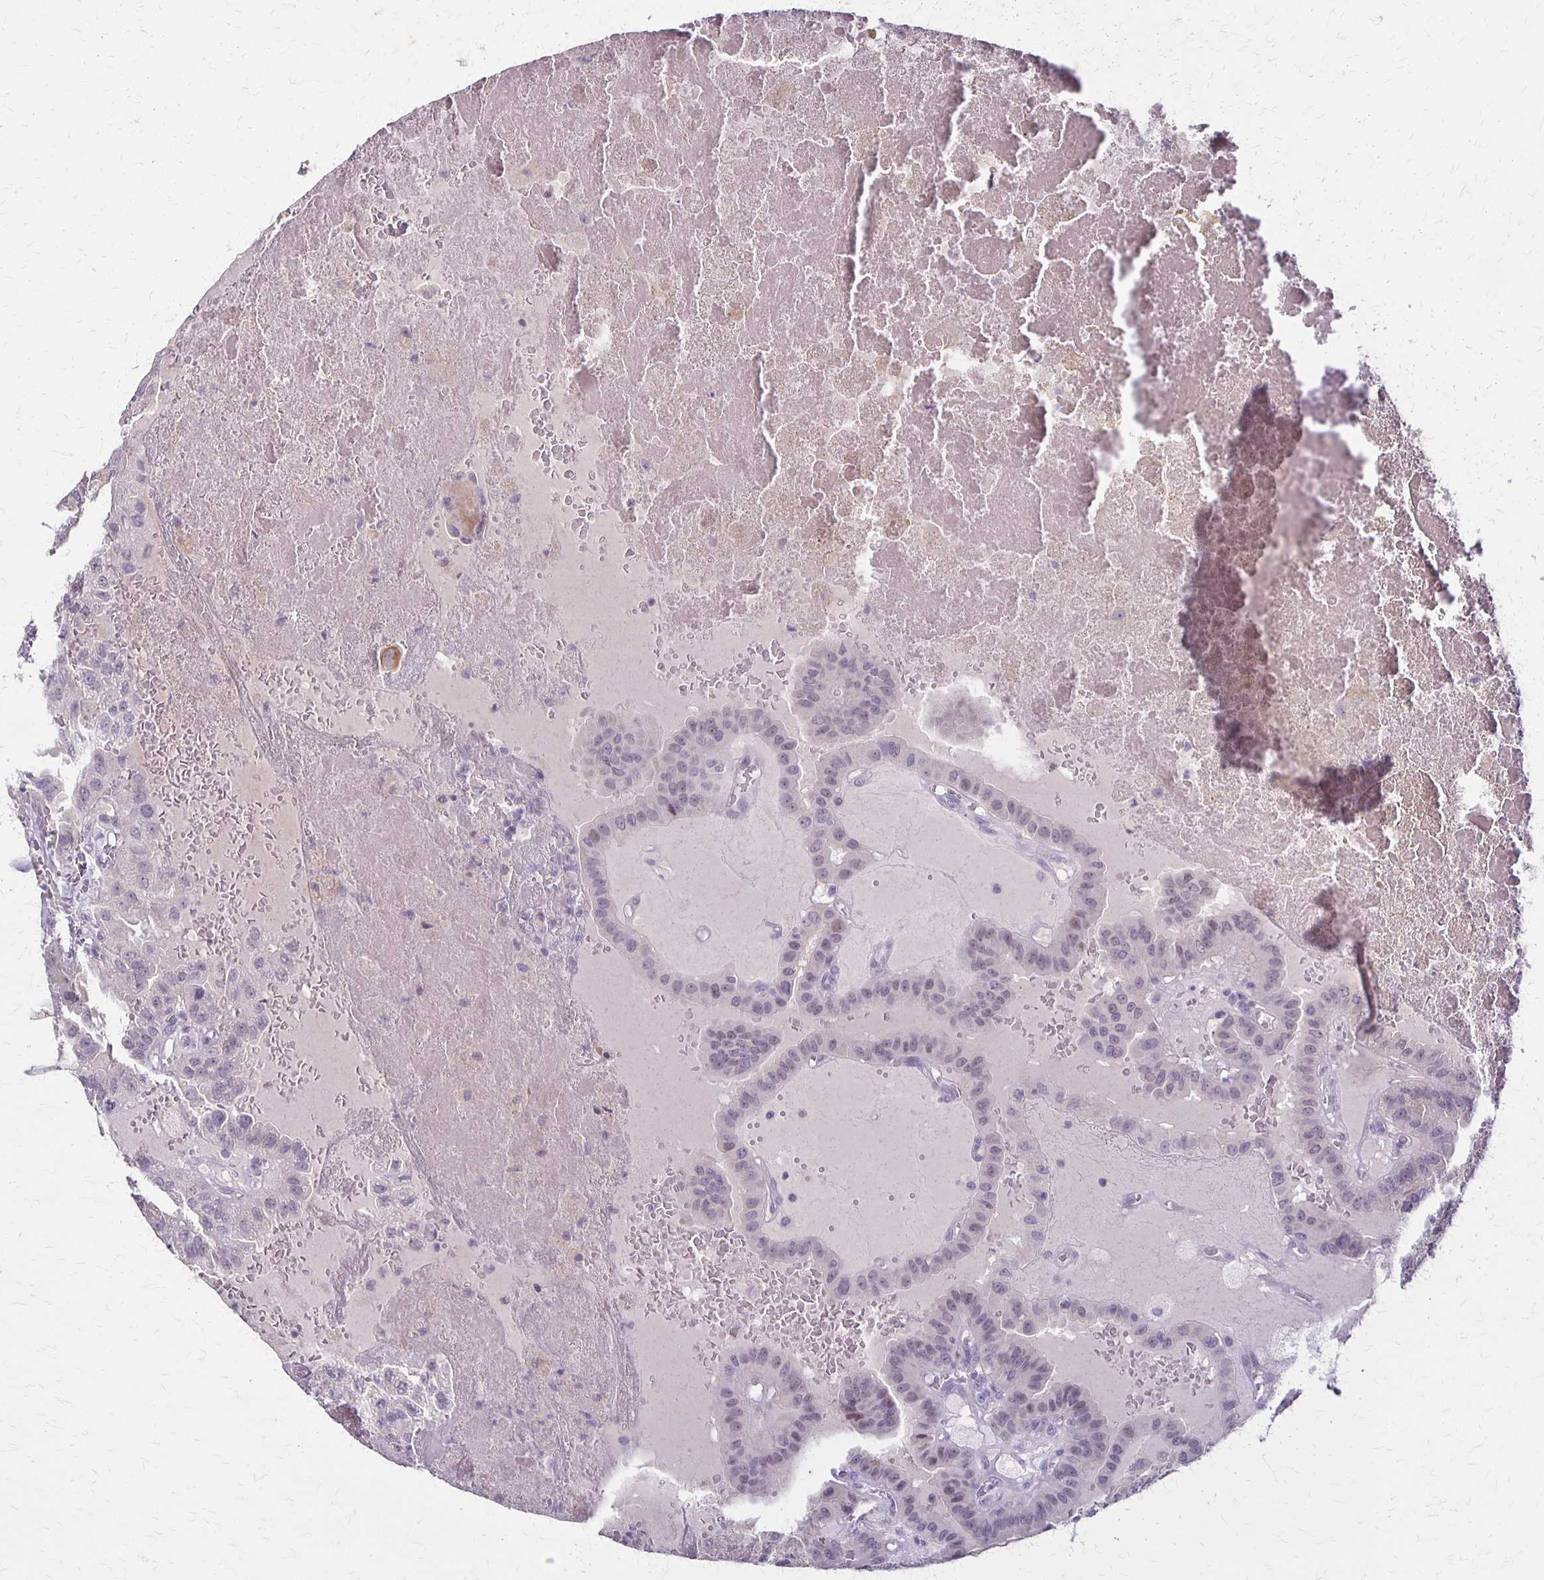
{"staining": {"intensity": "negative", "quantity": "none", "location": "none"}, "tissue": "thyroid cancer", "cell_type": "Tumor cells", "image_type": "cancer", "snomed": [{"axis": "morphology", "description": "Papillary adenocarcinoma, NOS"}, {"axis": "topography", "description": "Thyroid gland"}], "caption": "Immunohistochemistry (IHC) image of human thyroid papillary adenocarcinoma stained for a protein (brown), which shows no positivity in tumor cells. The staining was performed using DAB (3,3'-diaminobenzidine) to visualize the protein expression in brown, while the nuclei were stained in blue with hematoxylin (Magnification: 20x).", "gene": "SLC35E2B", "patient": {"sex": "male", "age": 87}}